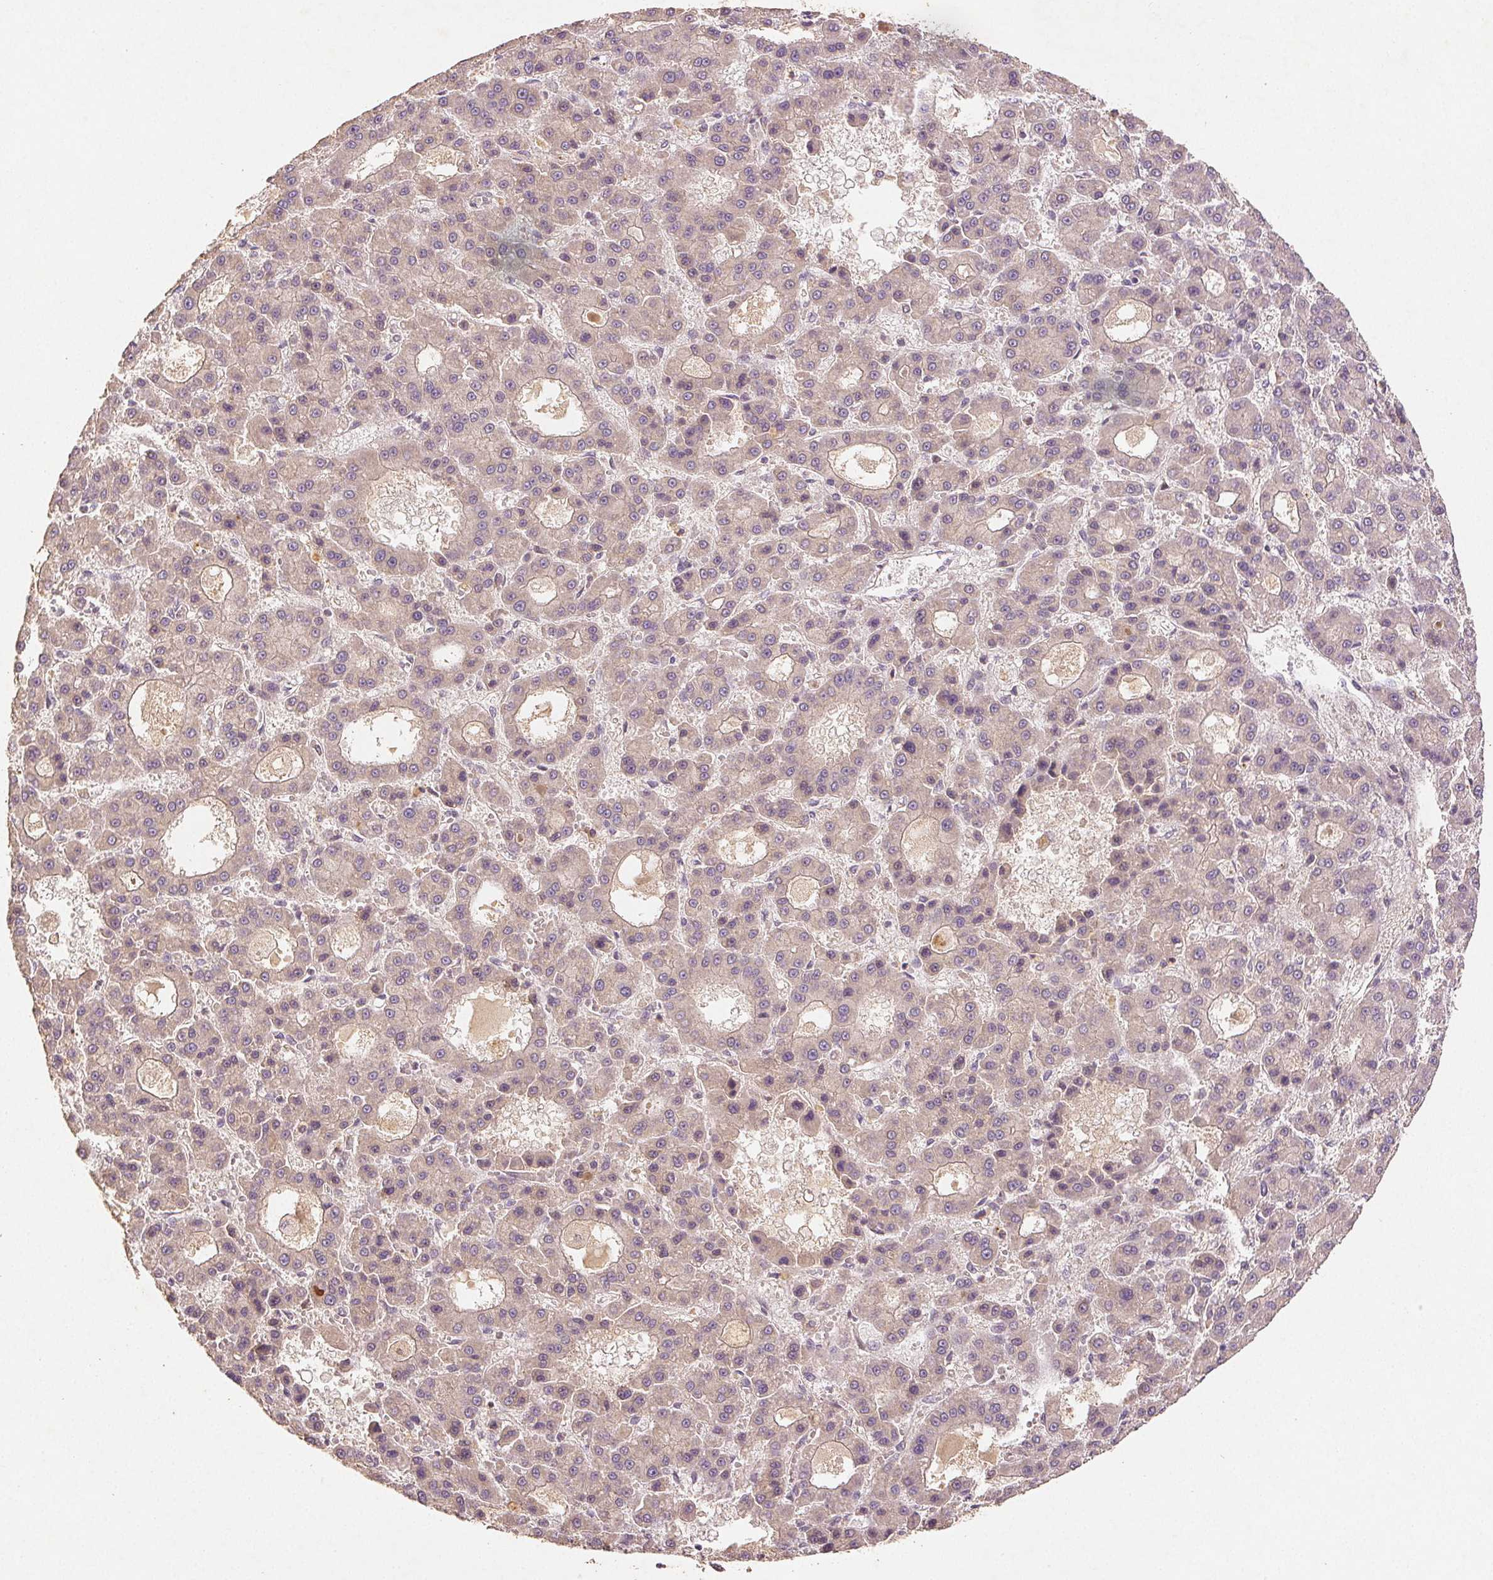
{"staining": {"intensity": "negative", "quantity": "none", "location": "none"}, "tissue": "liver cancer", "cell_type": "Tumor cells", "image_type": "cancer", "snomed": [{"axis": "morphology", "description": "Carcinoma, Hepatocellular, NOS"}, {"axis": "topography", "description": "Liver"}], "caption": "Liver cancer stained for a protein using IHC demonstrates no positivity tumor cells.", "gene": "YIF1B", "patient": {"sex": "male", "age": 70}}